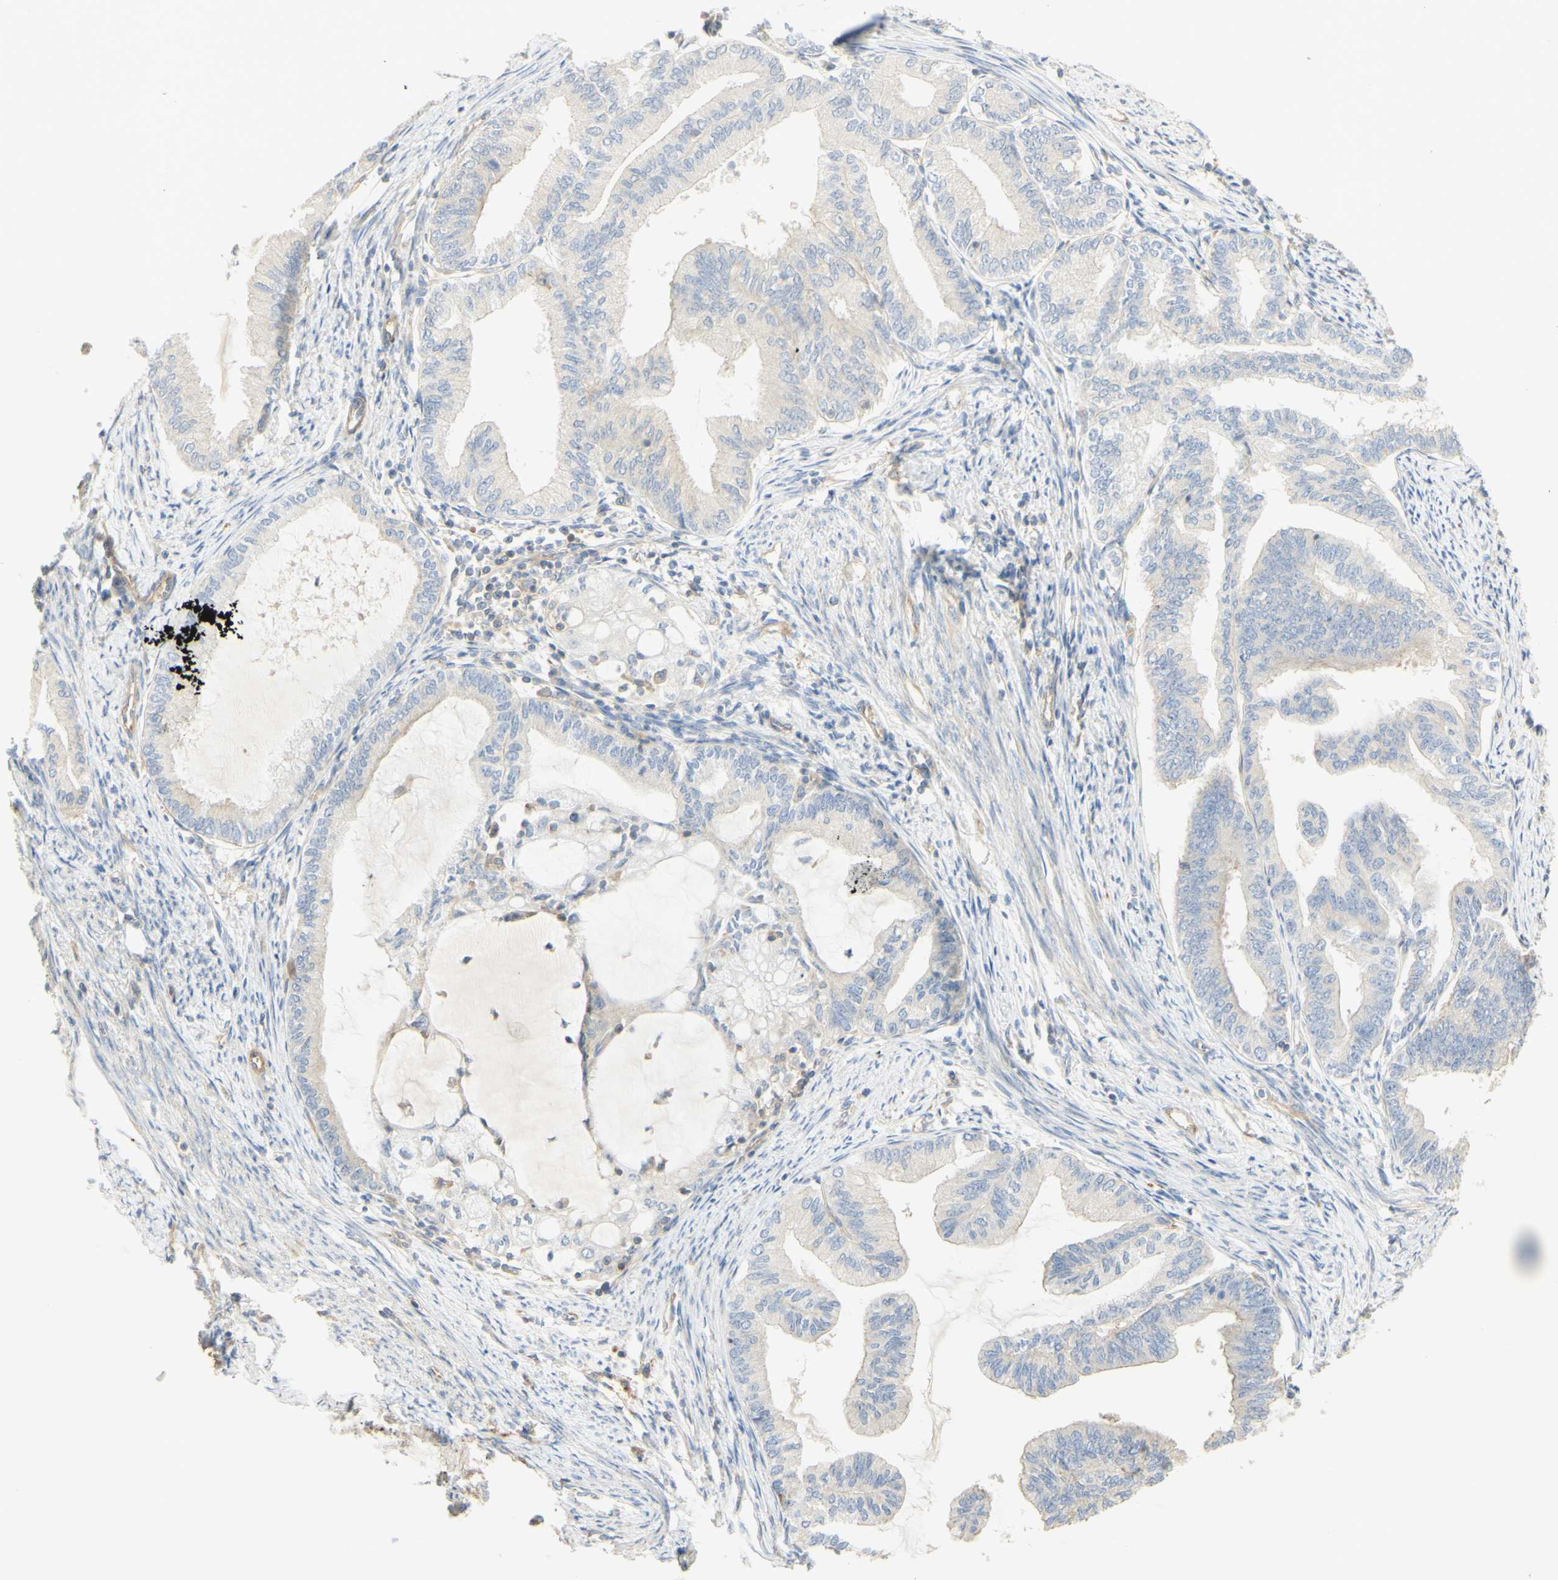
{"staining": {"intensity": "negative", "quantity": "none", "location": "none"}, "tissue": "endometrial cancer", "cell_type": "Tumor cells", "image_type": "cancer", "snomed": [{"axis": "morphology", "description": "Adenocarcinoma, NOS"}, {"axis": "topography", "description": "Endometrium"}], "caption": "Adenocarcinoma (endometrial) stained for a protein using immunohistochemistry (IHC) exhibits no positivity tumor cells.", "gene": "IKBKG", "patient": {"sex": "female", "age": 86}}